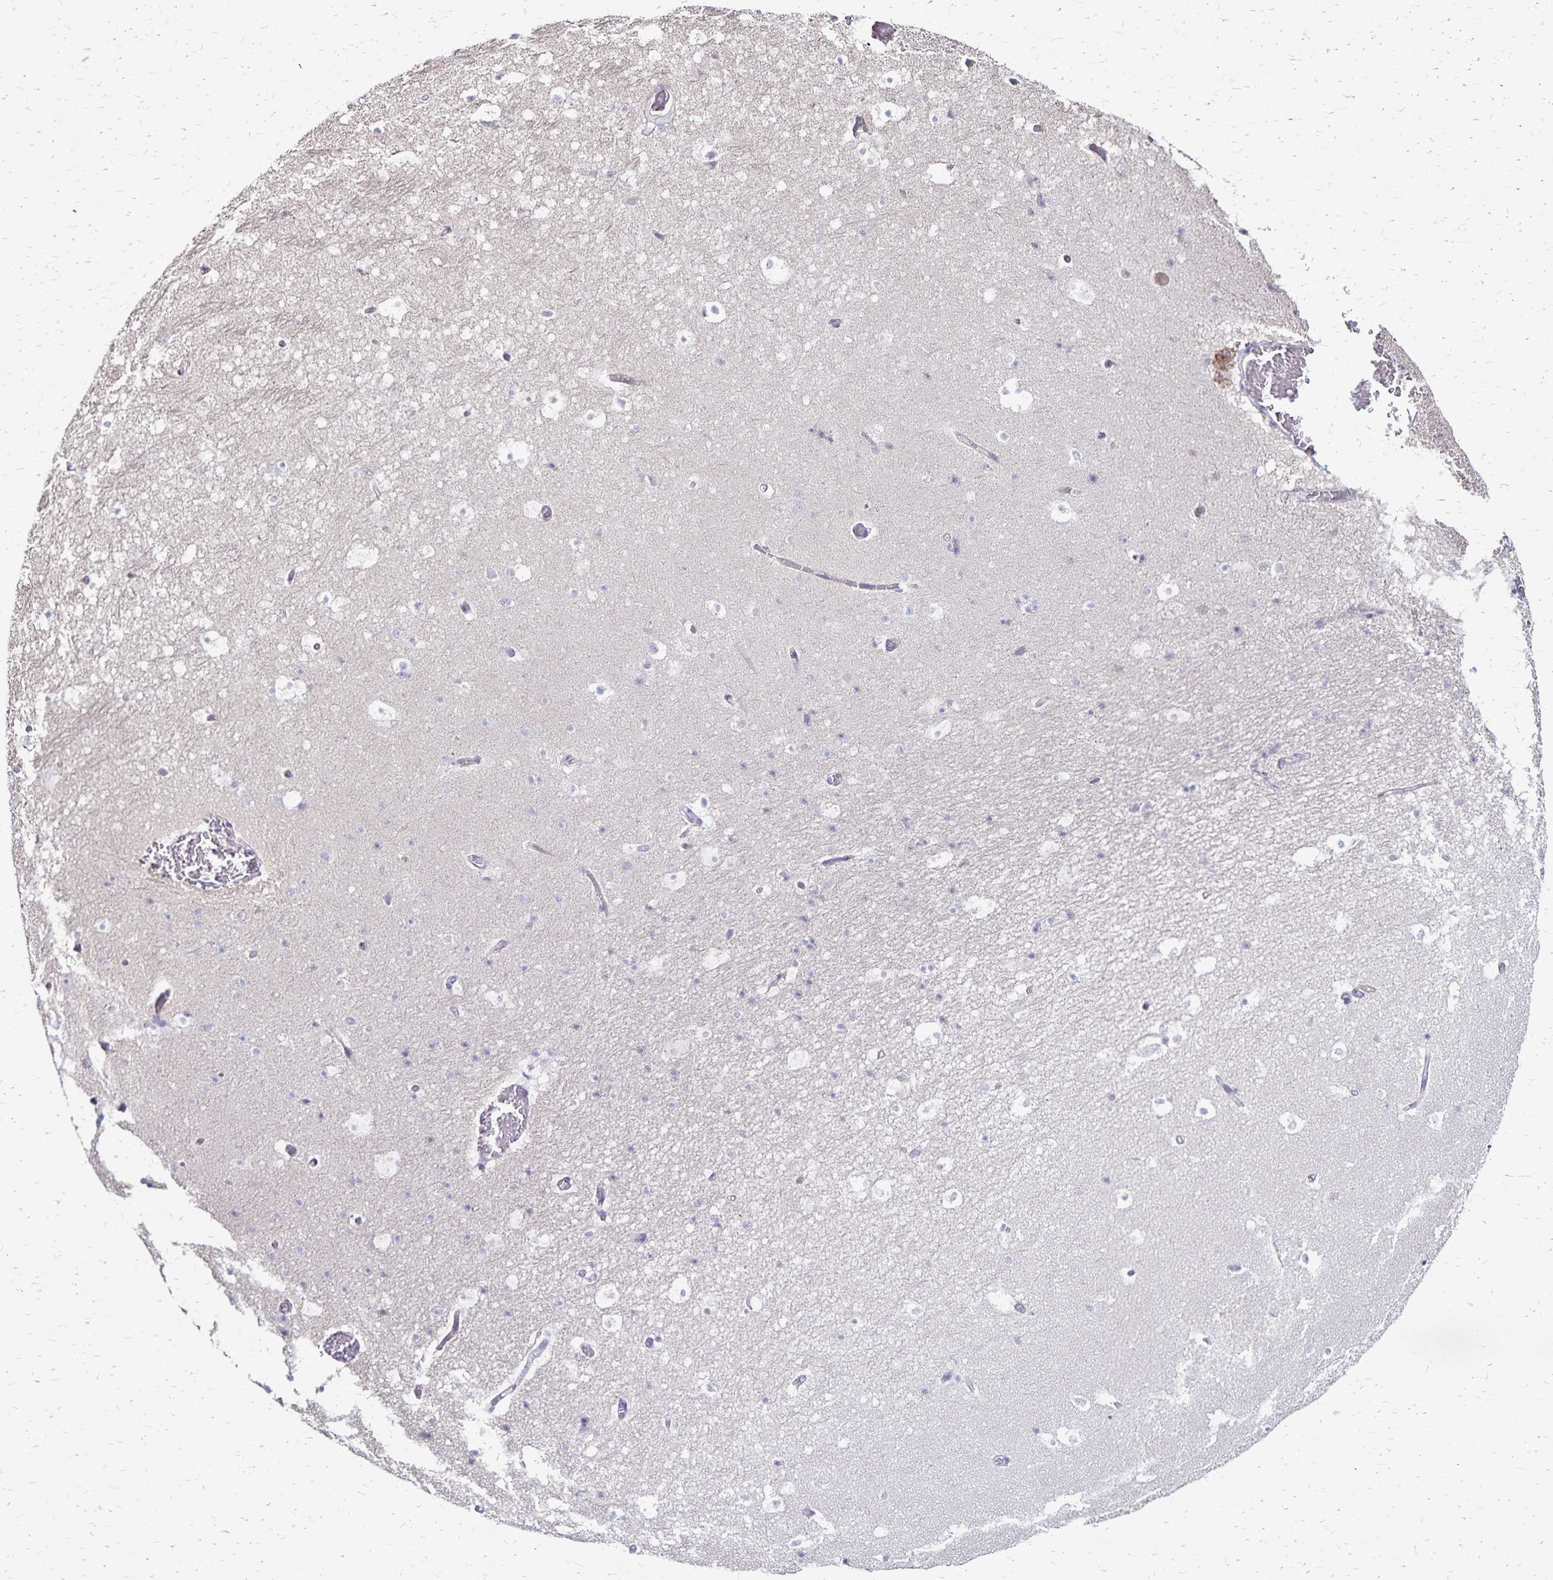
{"staining": {"intensity": "negative", "quantity": "none", "location": "none"}, "tissue": "hippocampus", "cell_type": "Glial cells", "image_type": "normal", "snomed": [{"axis": "morphology", "description": "Normal tissue, NOS"}, {"axis": "topography", "description": "Hippocampus"}], "caption": "Hippocampus was stained to show a protein in brown. There is no significant positivity in glial cells. (Immunohistochemistry, brightfield microscopy, high magnification).", "gene": "NAGPA", "patient": {"sex": "male", "age": 26}}